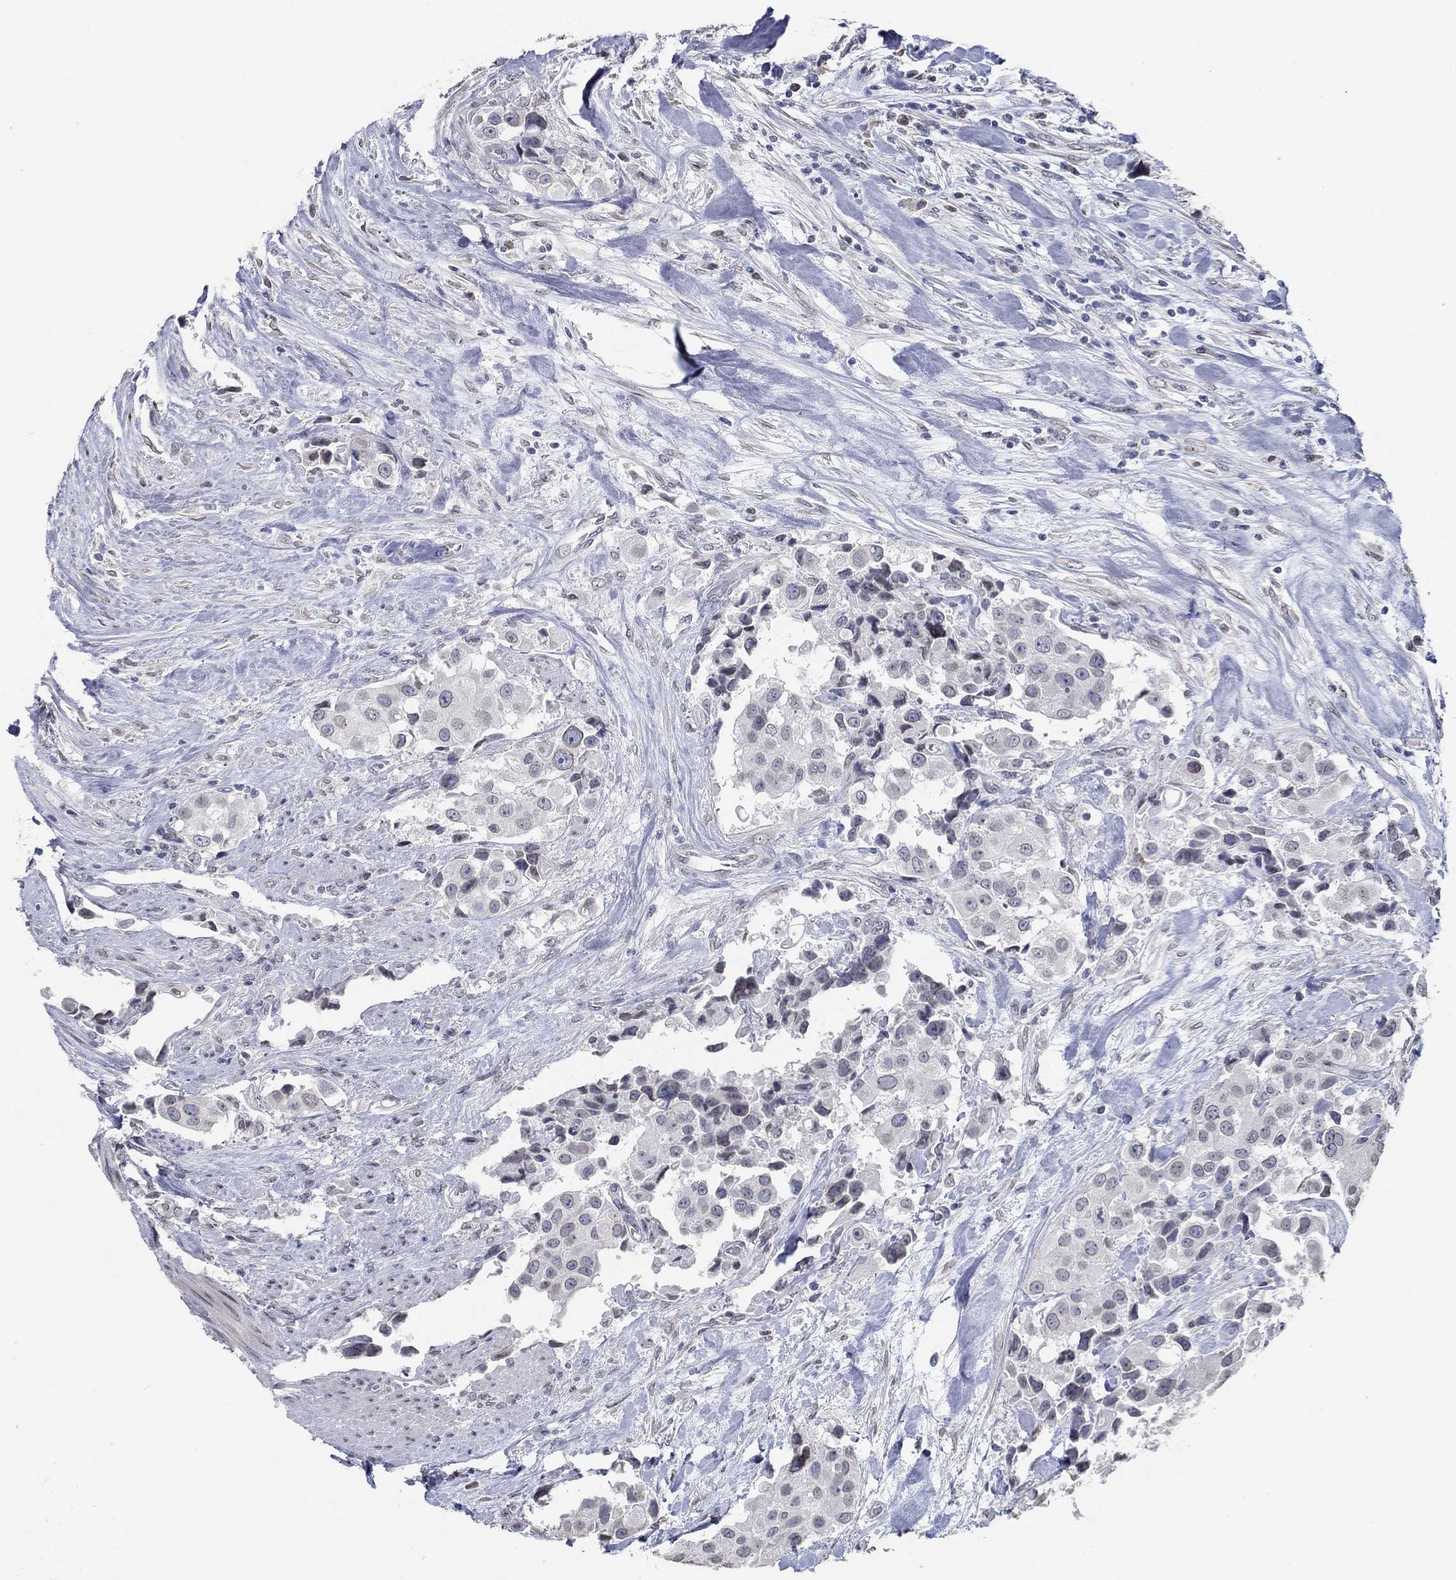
{"staining": {"intensity": "negative", "quantity": "none", "location": "none"}, "tissue": "urothelial cancer", "cell_type": "Tumor cells", "image_type": "cancer", "snomed": [{"axis": "morphology", "description": "Urothelial carcinoma, High grade"}, {"axis": "topography", "description": "Urinary bladder"}], "caption": "A high-resolution micrograph shows immunohistochemistry staining of urothelial carcinoma (high-grade), which displays no significant expression in tumor cells.", "gene": "NUP155", "patient": {"sex": "female", "age": 64}}